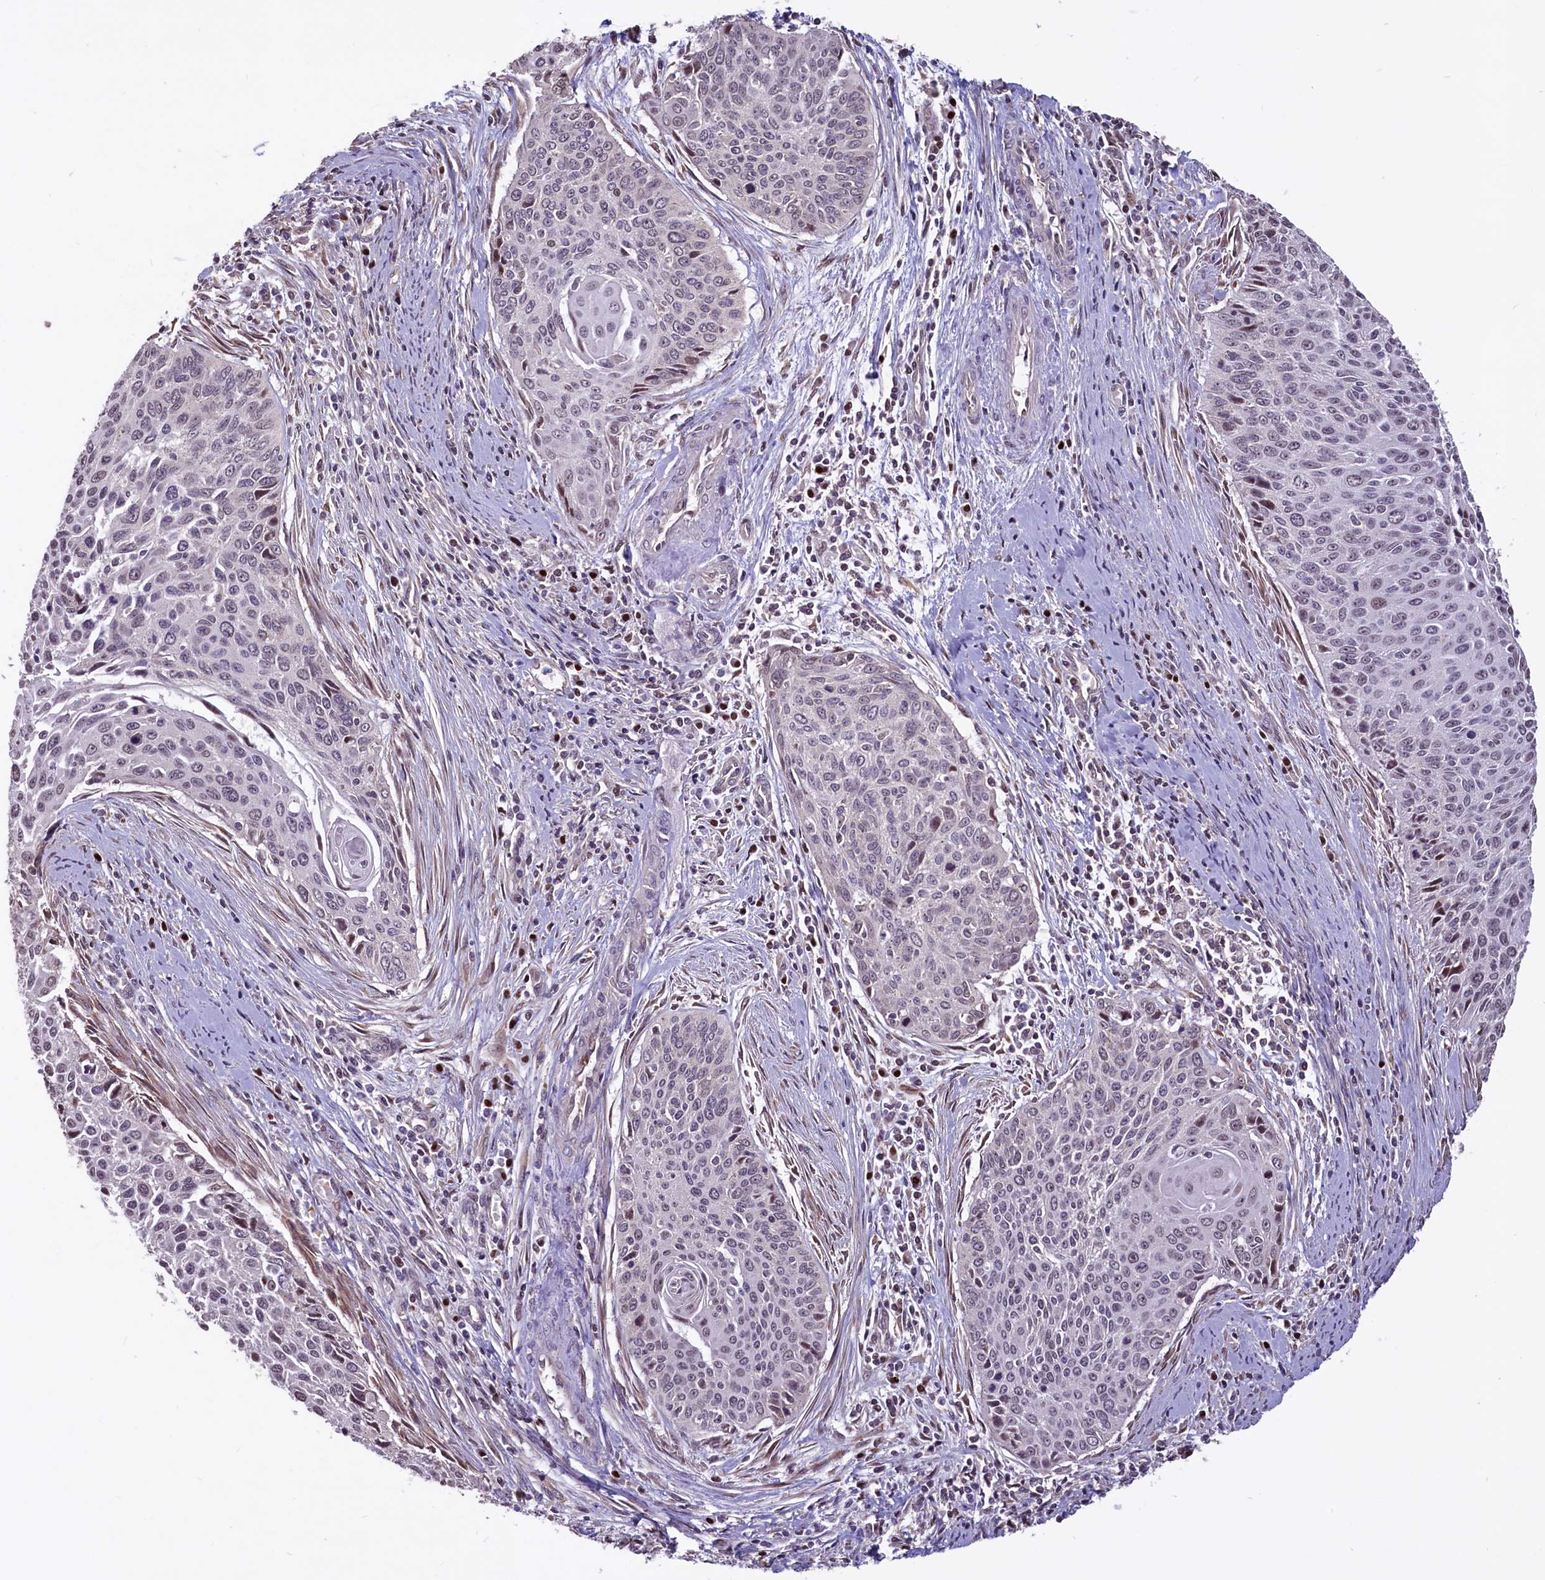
{"staining": {"intensity": "weak", "quantity": "<25%", "location": "nuclear"}, "tissue": "cervical cancer", "cell_type": "Tumor cells", "image_type": "cancer", "snomed": [{"axis": "morphology", "description": "Squamous cell carcinoma, NOS"}, {"axis": "topography", "description": "Cervix"}], "caption": "IHC of human cervical squamous cell carcinoma reveals no expression in tumor cells. (DAB (3,3'-diaminobenzidine) immunohistochemistry (IHC) with hematoxylin counter stain).", "gene": "SHFL", "patient": {"sex": "female", "age": 55}}